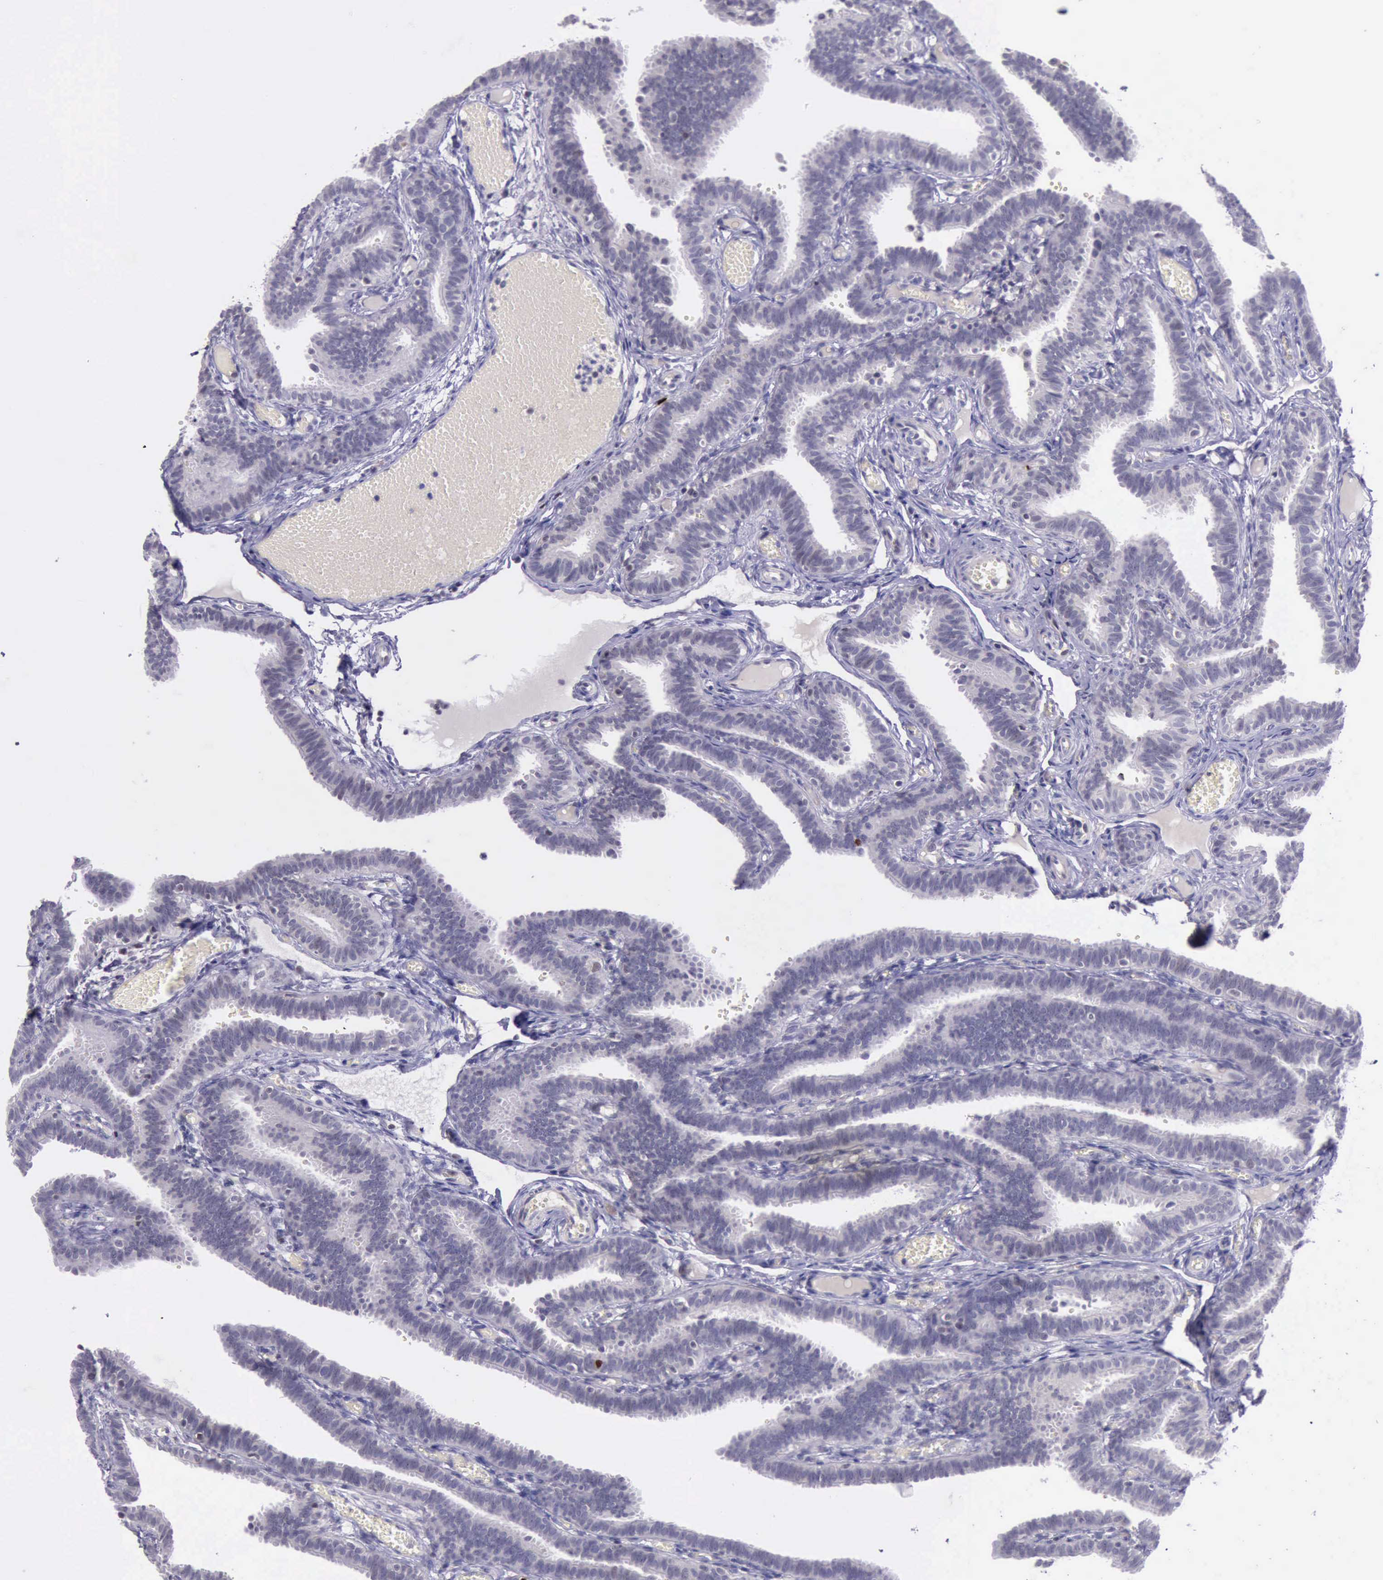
{"staining": {"intensity": "negative", "quantity": "none", "location": "none"}, "tissue": "fallopian tube", "cell_type": "Glandular cells", "image_type": "normal", "snomed": [{"axis": "morphology", "description": "Normal tissue, NOS"}, {"axis": "topography", "description": "Fallopian tube"}], "caption": "This is an IHC photomicrograph of normal fallopian tube. There is no positivity in glandular cells.", "gene": "PARP1", "patient": {"sex": "female", "age": 29}}